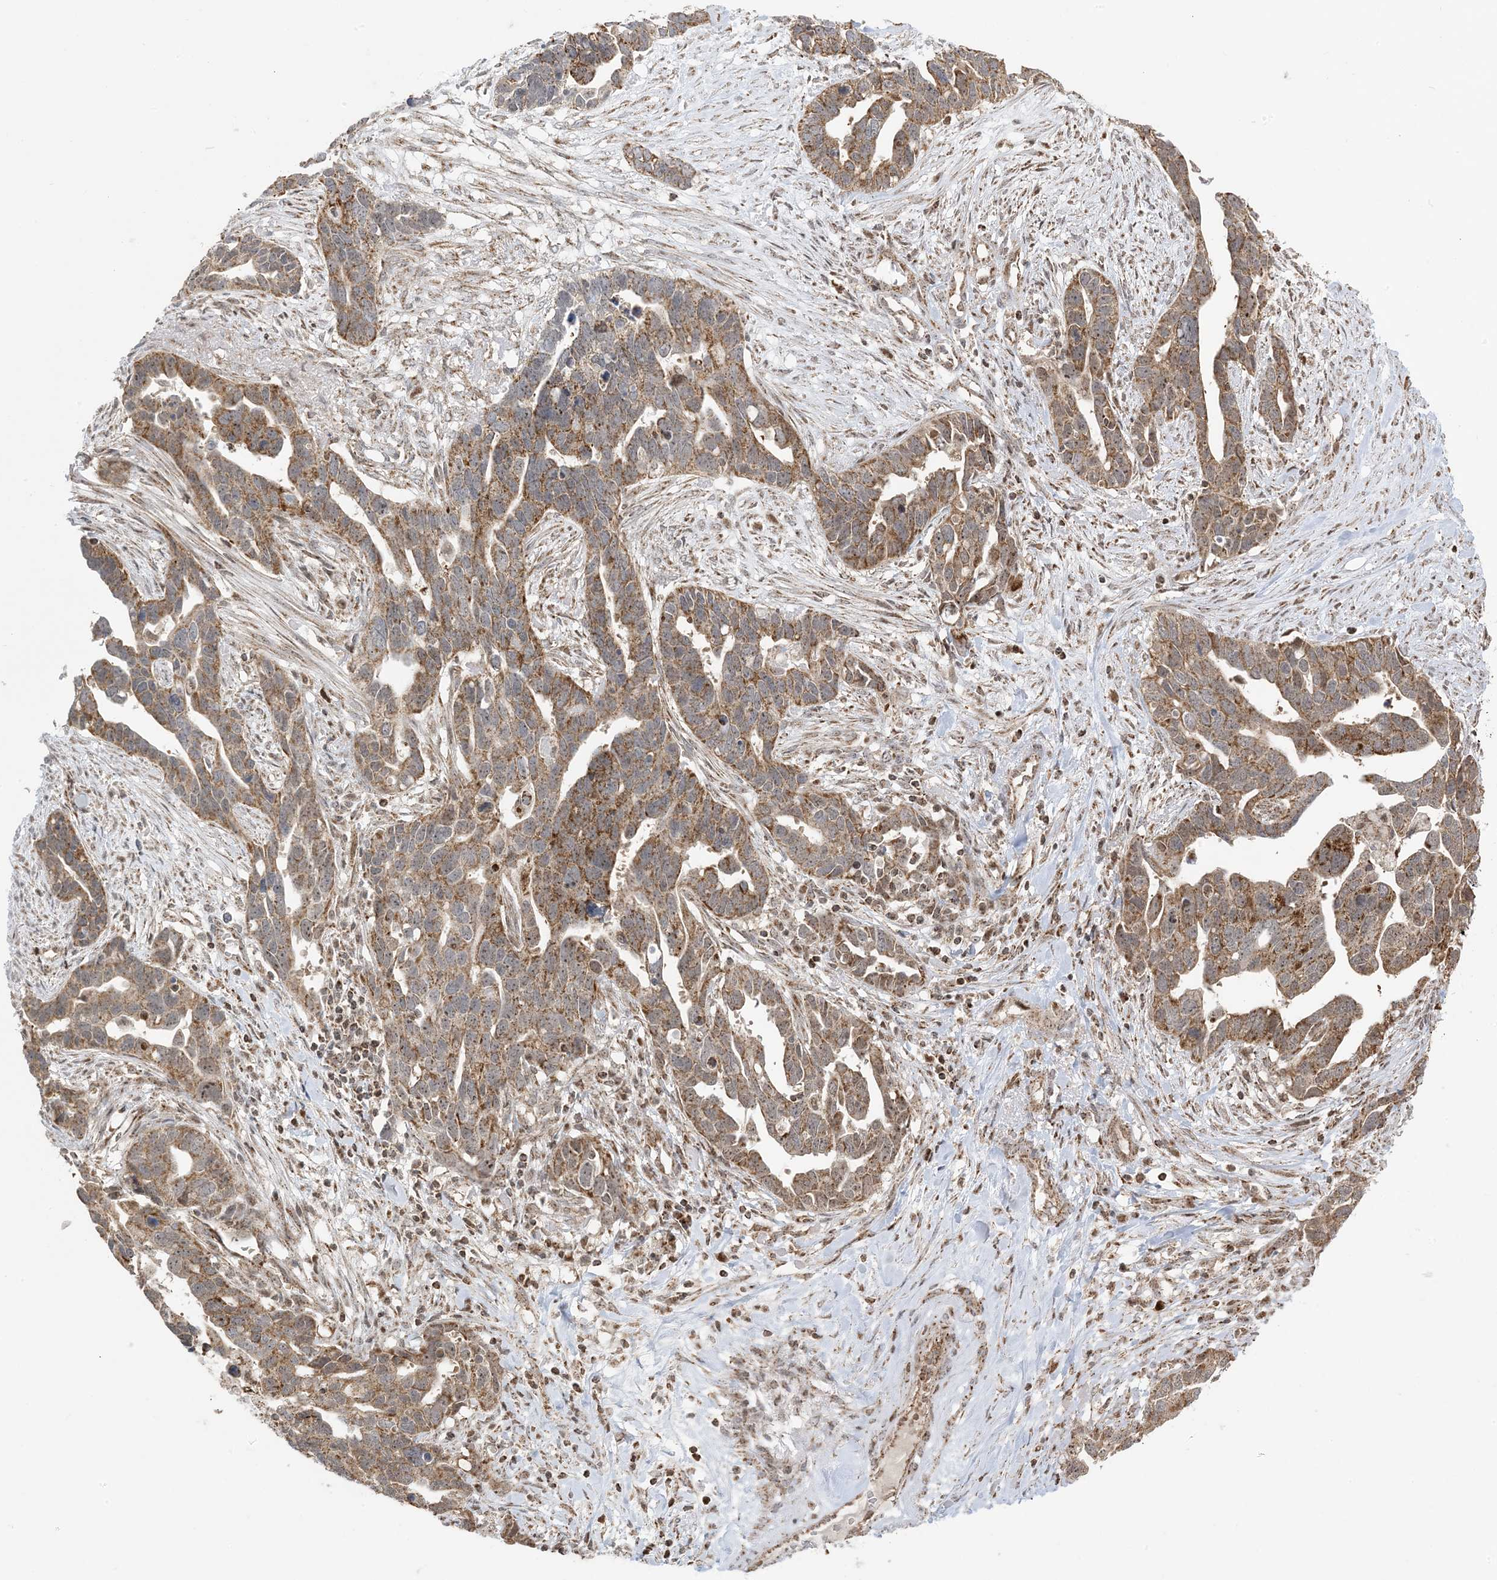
{"staining": {"intensity": "moderate", "quantity": ">75%", "location": "cytoplasmic/membranous"}, "tissue": "ovarian cancer", "cell_type": "Tumor cells", "image_type": "cancer", "snomed": [{"axis": "morphology", "description": "Cystadenocarcinoma, serous, NOS"}, {"axis": "topography", "description": "Ovary"}], "caption": "Protein positivity by immunohistochemistry exhibits moderate cytoplasmic/membranous staining in about >75% of tumor cells in ovarian cancer (serous cystadenocarcinoma). (DAB (3,3'-diaminobenzidine) IHC, brown staining for protein, blue staining for nuclei).", "gene": "MAPKBP1", "patient": {"sex": "female", "age": 54}}